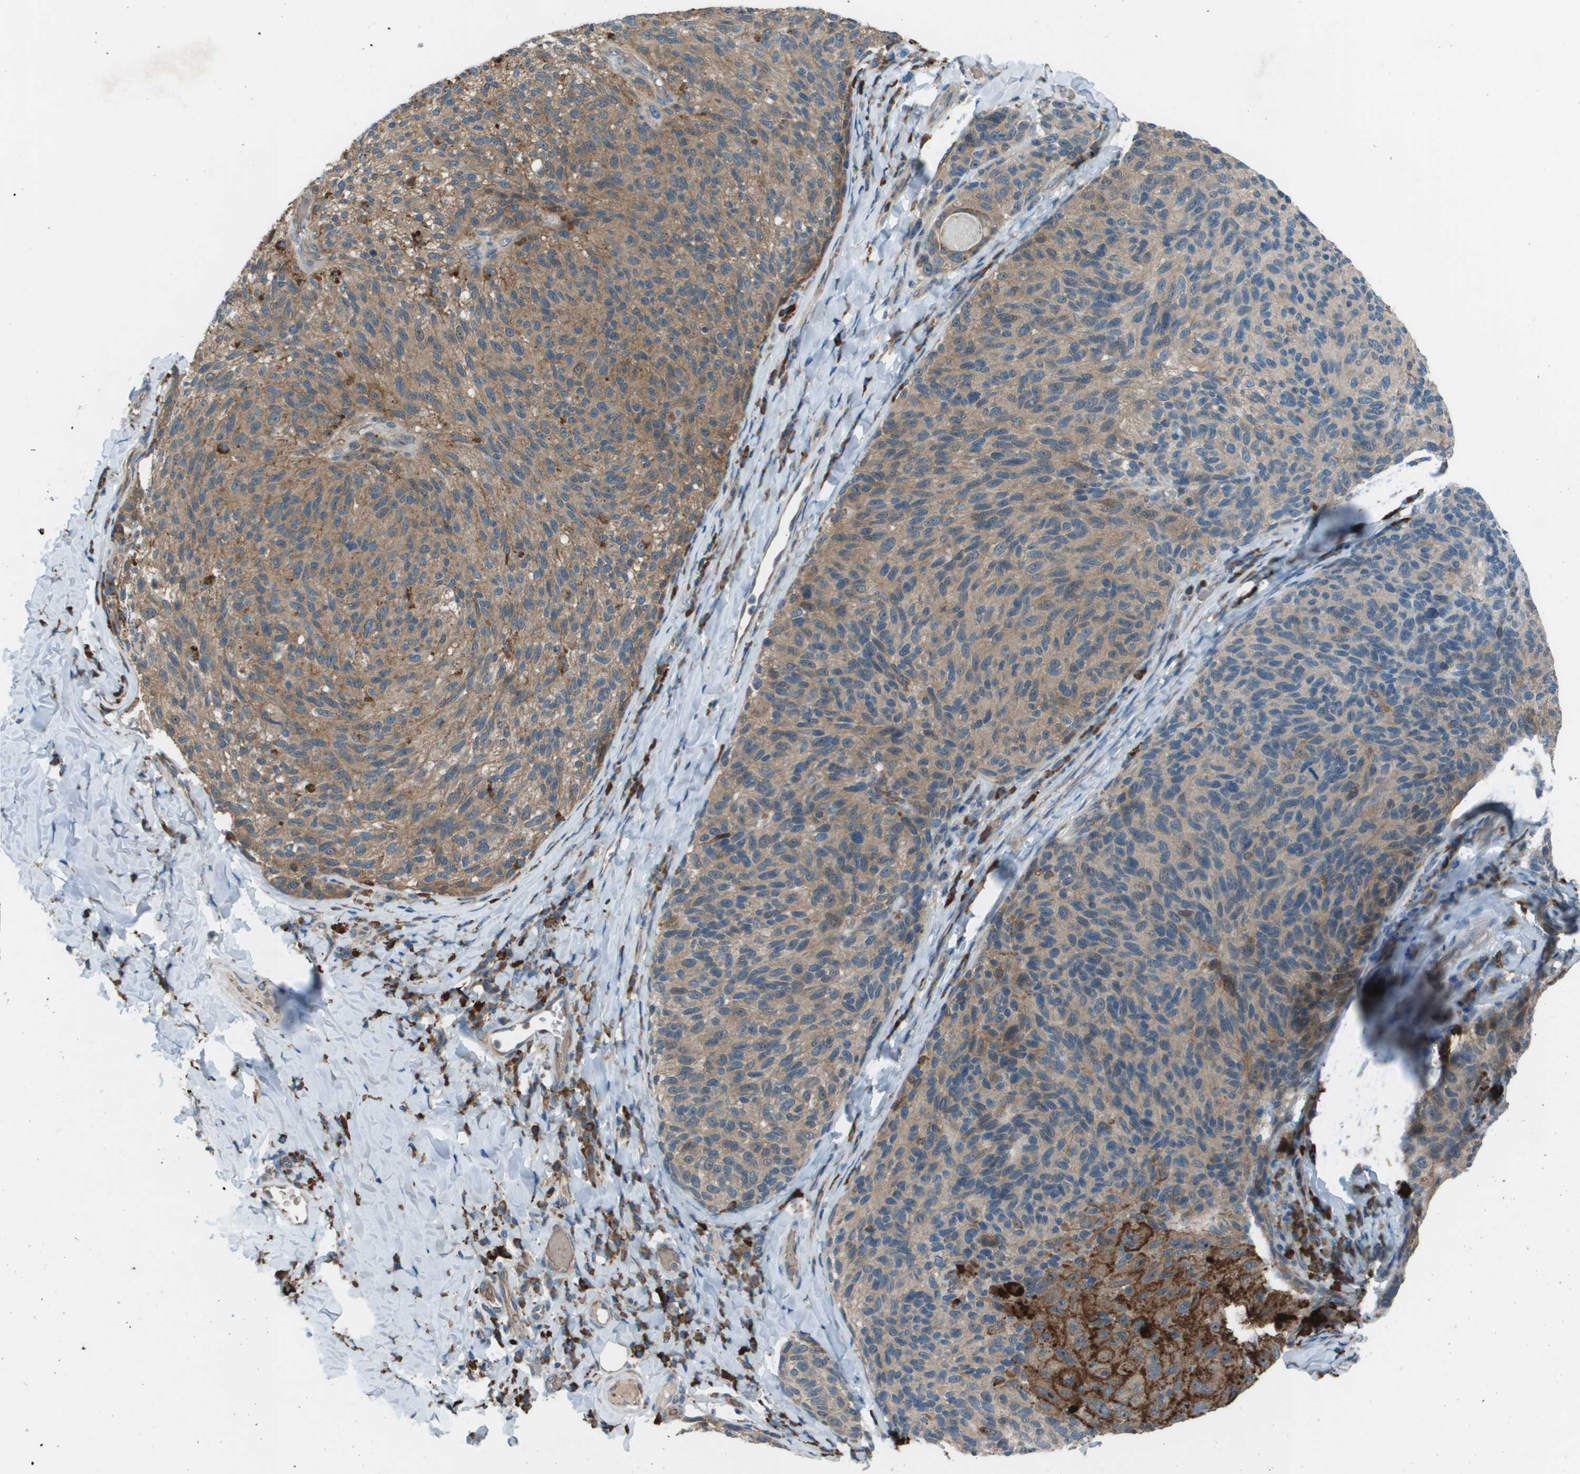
{"staining": {"intensity": "moderate", "quantity": "25%-75%", "location": "cytoplasmic/membranous"}, "tissue": "melanoma", "cell_type": "Tumor cells", "image_type": "cancer", "snomed": [{"axis": "morphology", "description": "Malignant melanoma, NOS"}, {"axis": "topography", "description": "Skin"}], "caption": "A brown stain labels moderate cytoplasmic/membranous positivity of a protein in human malignant melanoma tumor cells. Immunohistochemistry (ihc) stains the protein in brown and the nuclei are stained blue.", "gene": "UTS2", "patient": {"sex": "female", "age": 73}}